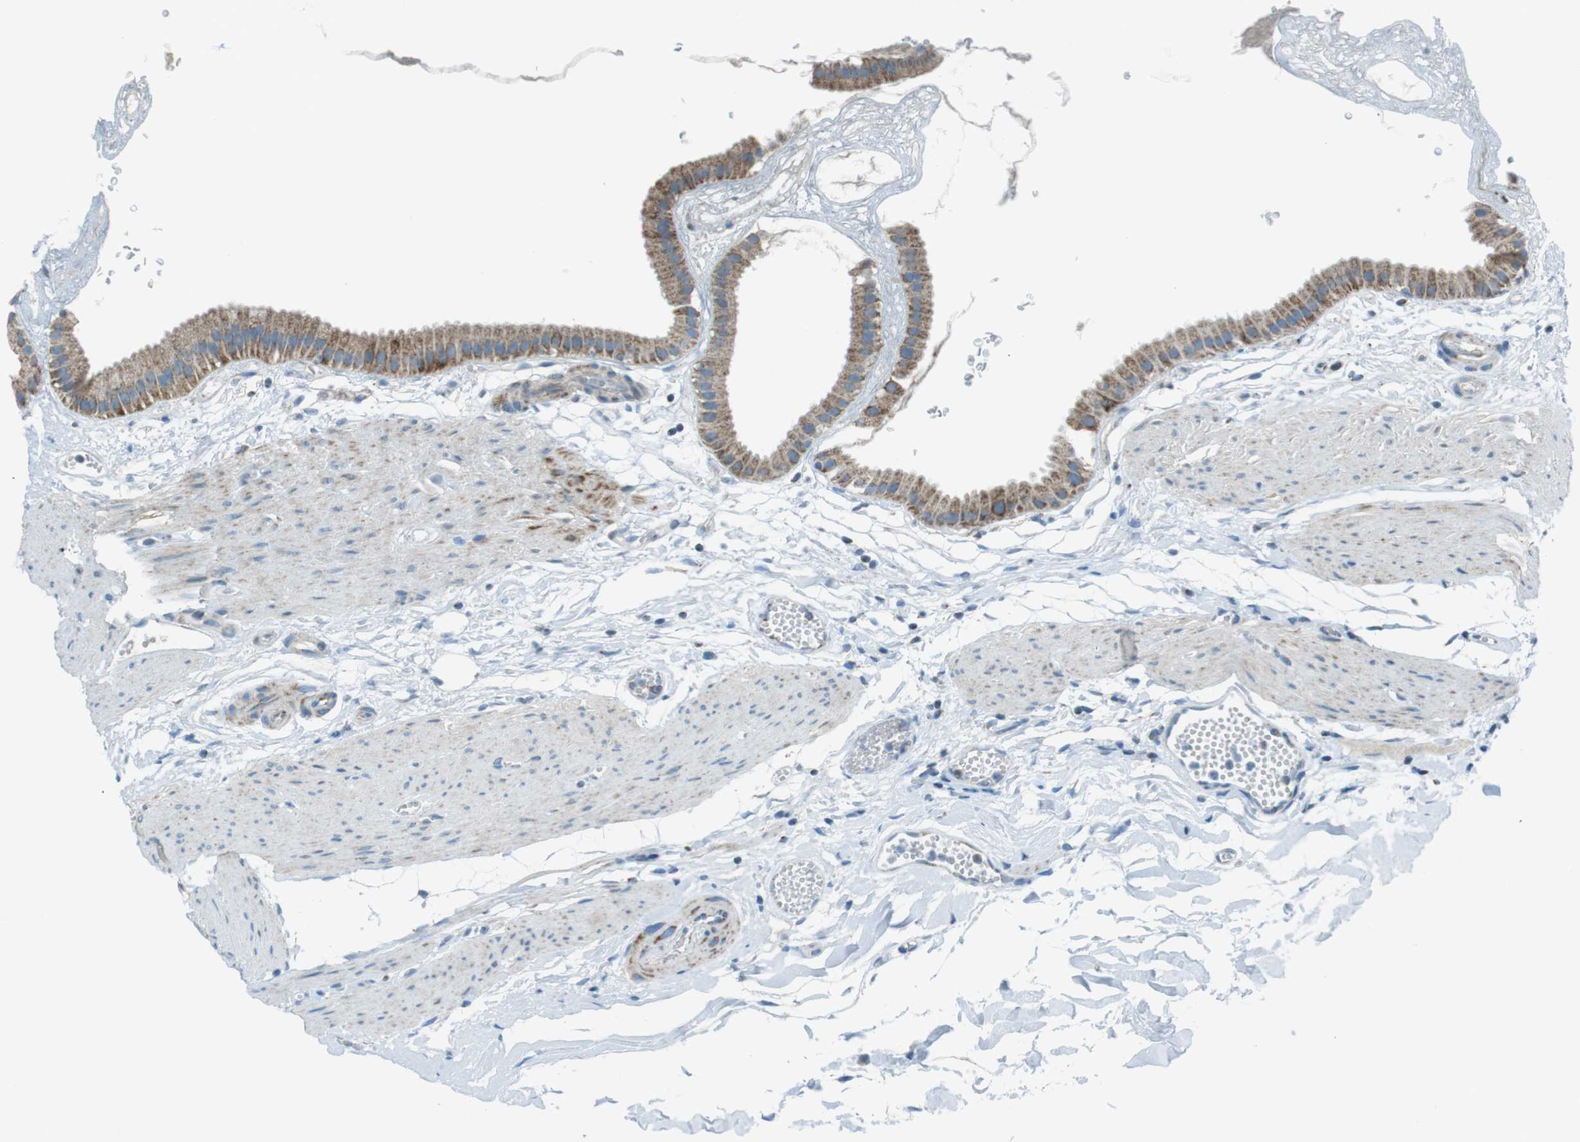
{"staining": {"intensity": "strong", "quantity": "25%-75%", "location": "cytoplasmic/membranous"}, "tissue": "gallbladder", "cell_type": "Glandular cells", "image_type": "normal", "snomed": [{"axis": "morphology", "description": "Normal tissue, NOS"}, {"axis": "topography", "description": "Gallbladder"}], "caption": "Human gallbladder stained for a protein (brown) demonstrates strong cytoplasmic/membranous positive staining in about 25%-75% of glandular cells.", "gene": "DNAJA3", "patient": {"sex": "female", "age": 64}}